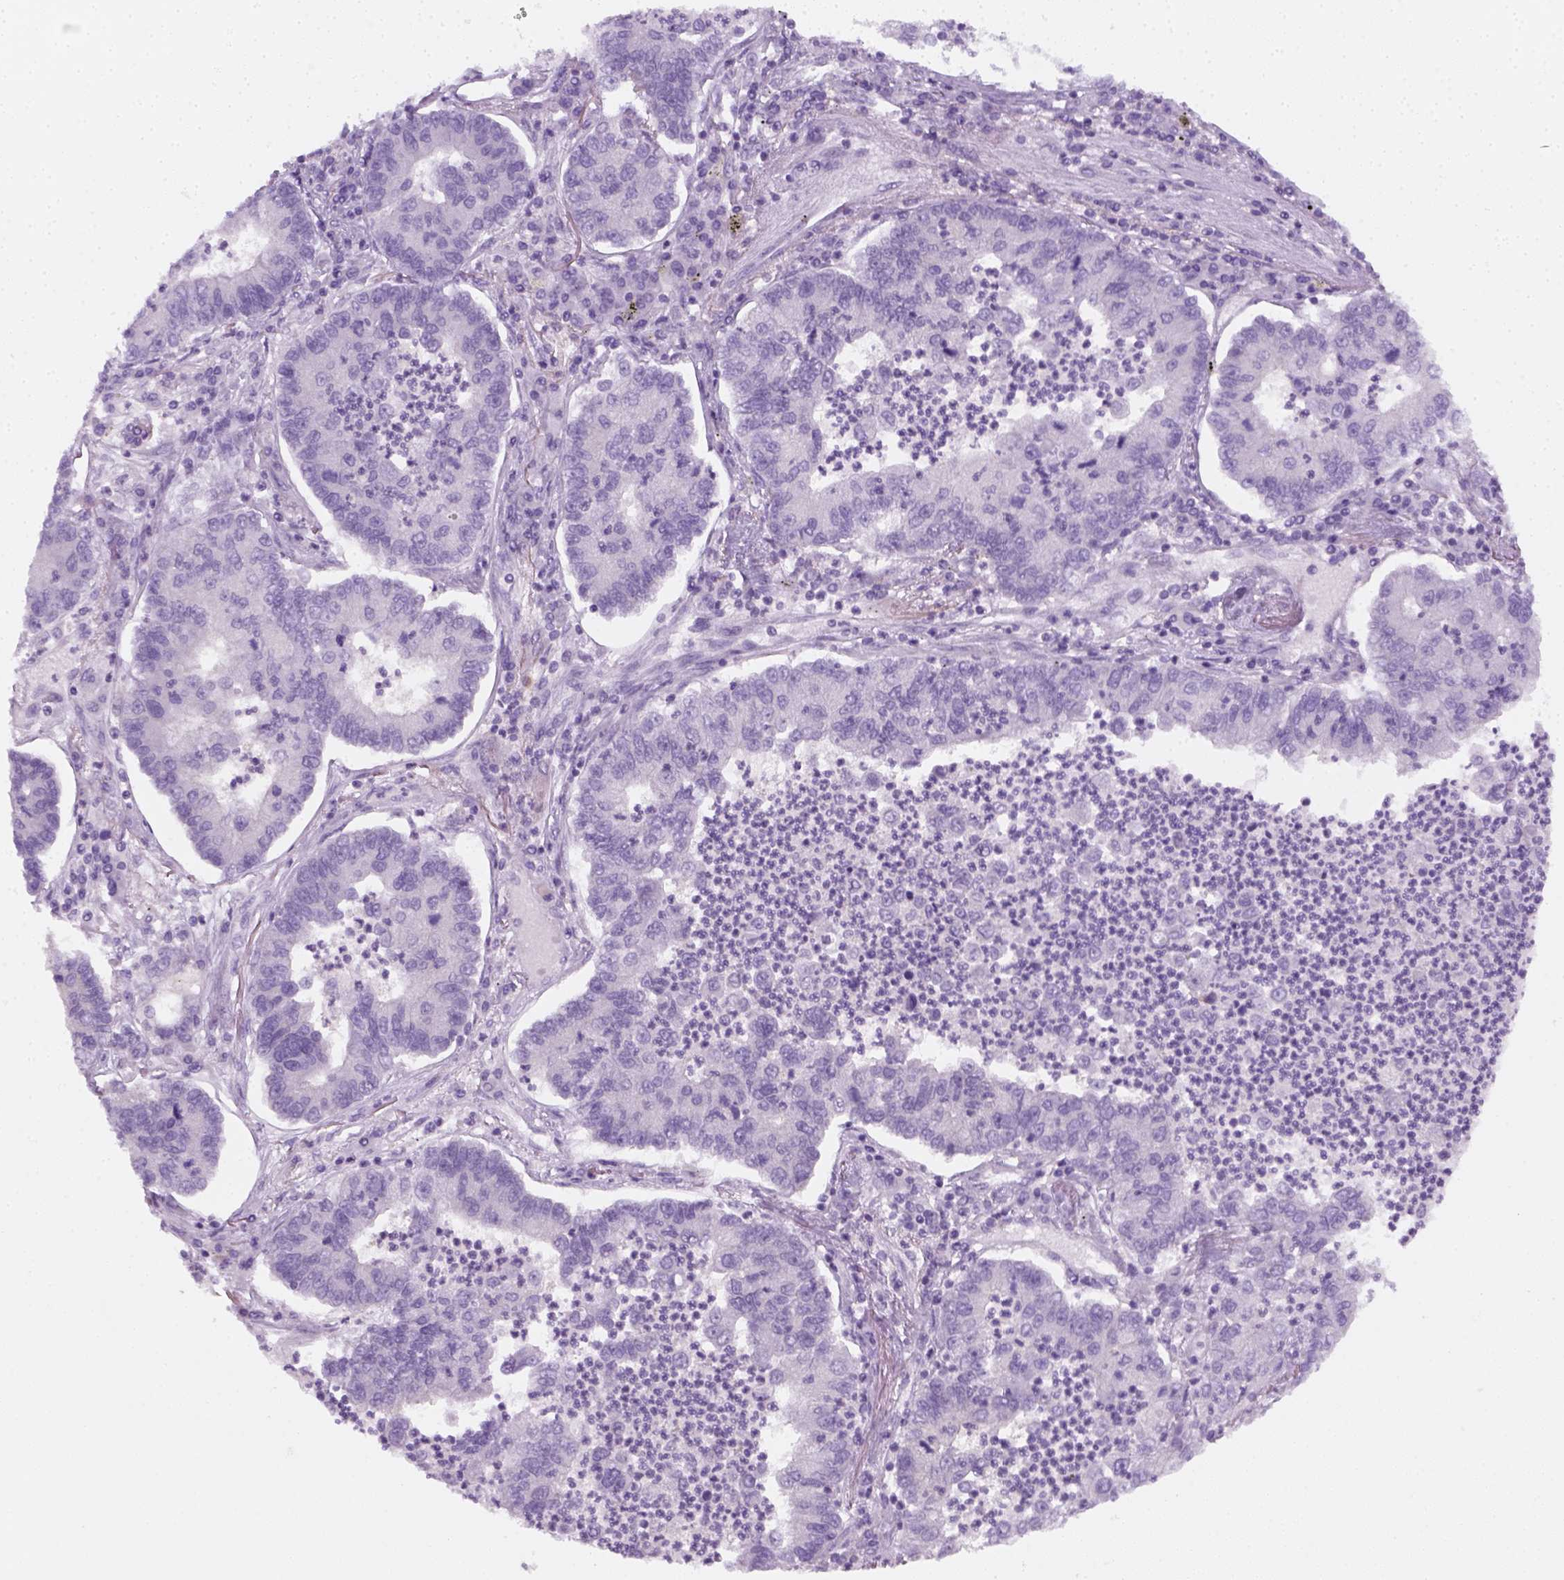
{"staining": {"intensity": "negative", "quantity": "none", "location": "none"}, "tissue": "lung cancer", "cell_type": "Tumor cells", "image_type": "cancer", "snomed": [{"axis": "morphology", "description": "Adenocarcinoma, NOS"}, {"axis": "topography", "description": "Lung"}], "caption": "An image of lung cancer stained for a protein exhibits no brown staining in tumor cells.", "gene": "EPHB1", "patient": {"sex": "female", "age": 57}}